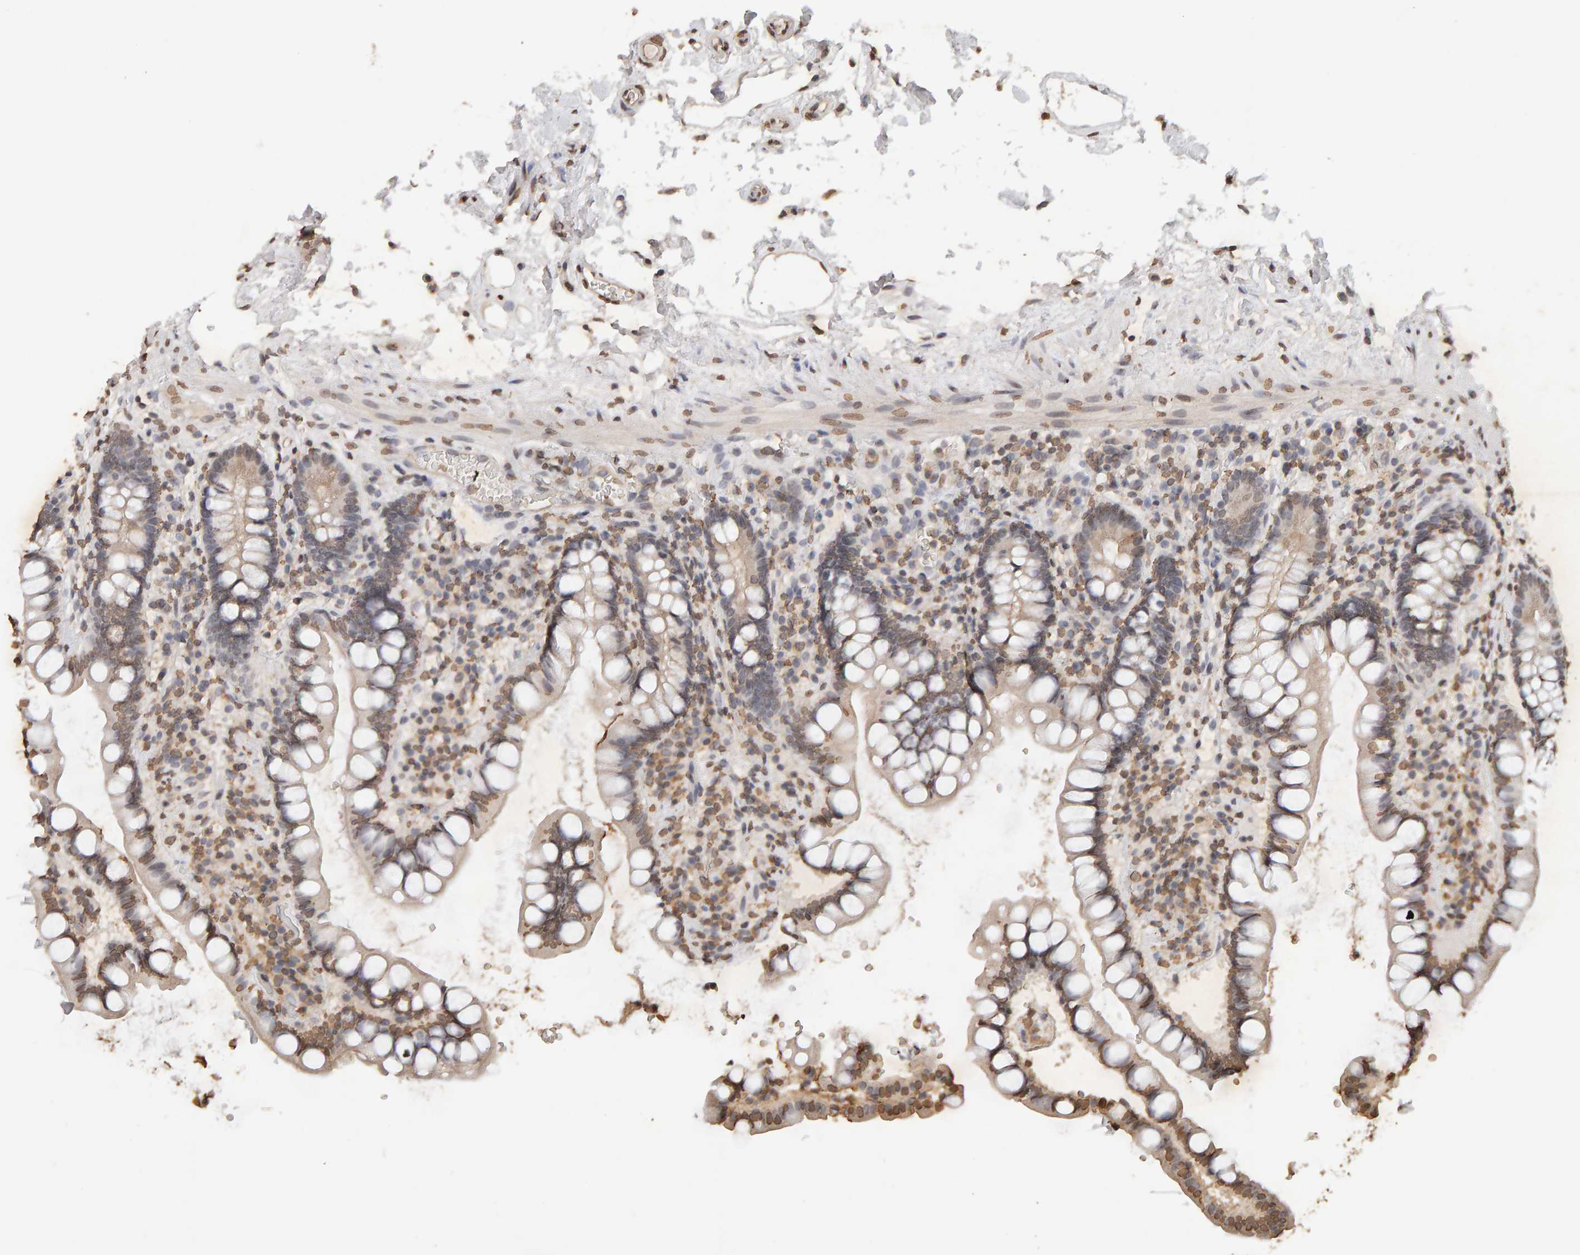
{"staining": {"intensity": "moderate", "quantity": ">75%", "location": "nuclear"}, "tissue": "small intestine", "cell_type": "Glandular cells", "image_type": "normal", "snomed": [{"axis": "morphology", "description": "Normal tissue, NOS"}, {"axis": "topography", "description": "Smooth muscle"}, {"axis": "topography", "description": "Small intestine"}], "caption": "An image of small intestine stained for a protein reveals moderate nuclear brown staining in glandular cells.", "gene": "DNAJB5", "patient": {"sex": "female", "age": 84}}